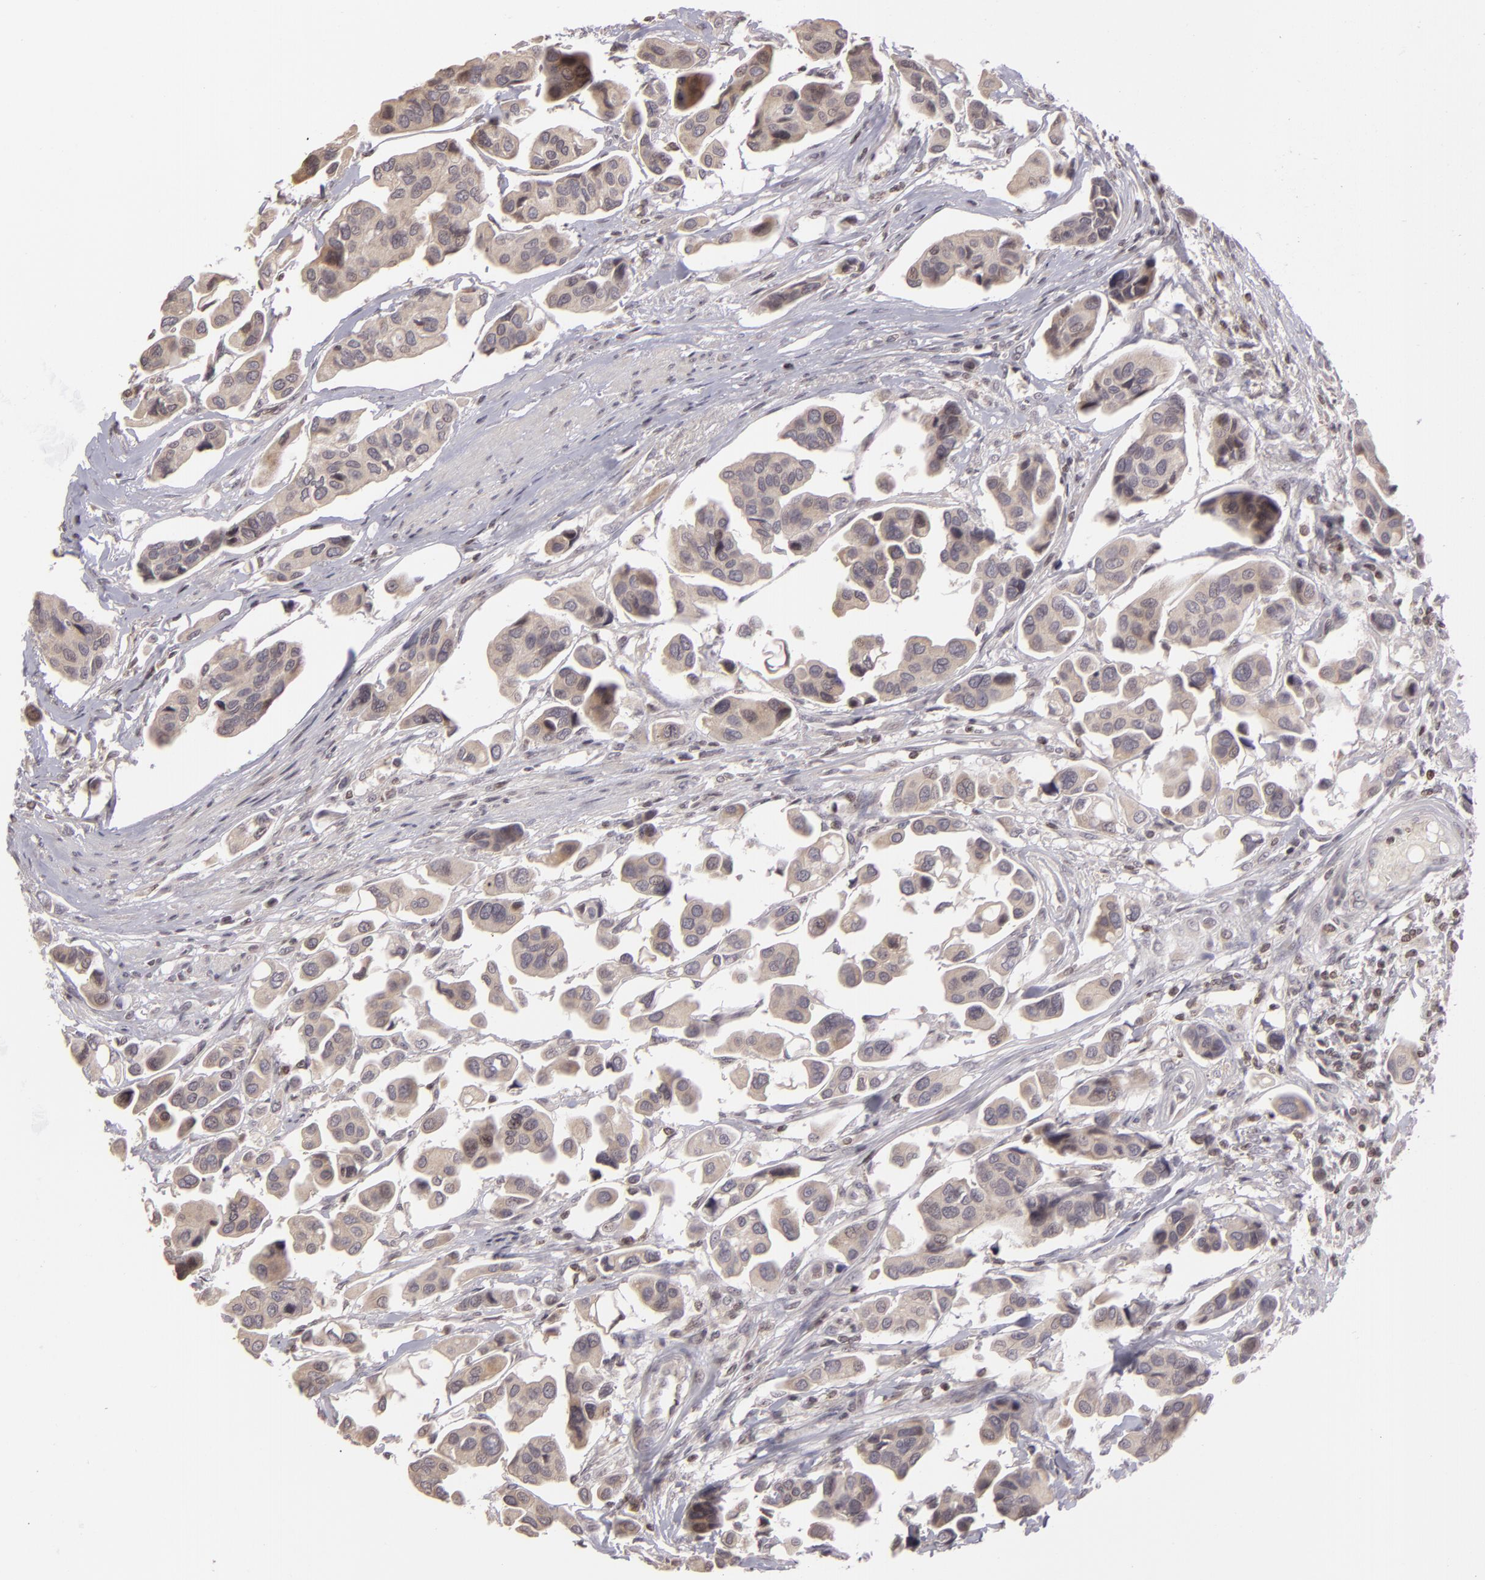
{"staining": {"intensity": "negative", "quantity": "none", "location": "none"}, "tissue": "urothelial cancer", "cell_type": "Tumor cells", "image_type": "cancer", "snomed": [{"axis": "morphology", "description": "Adenocarcinoma, NOS"}, {"axis": "topography", "description": "Urinary bladder"}], "caption": "Tumor cells show no significant protein expression in urothelial cancer.", "gene": "AKAP6", "patient": {"sex": "male", "age": 61}}